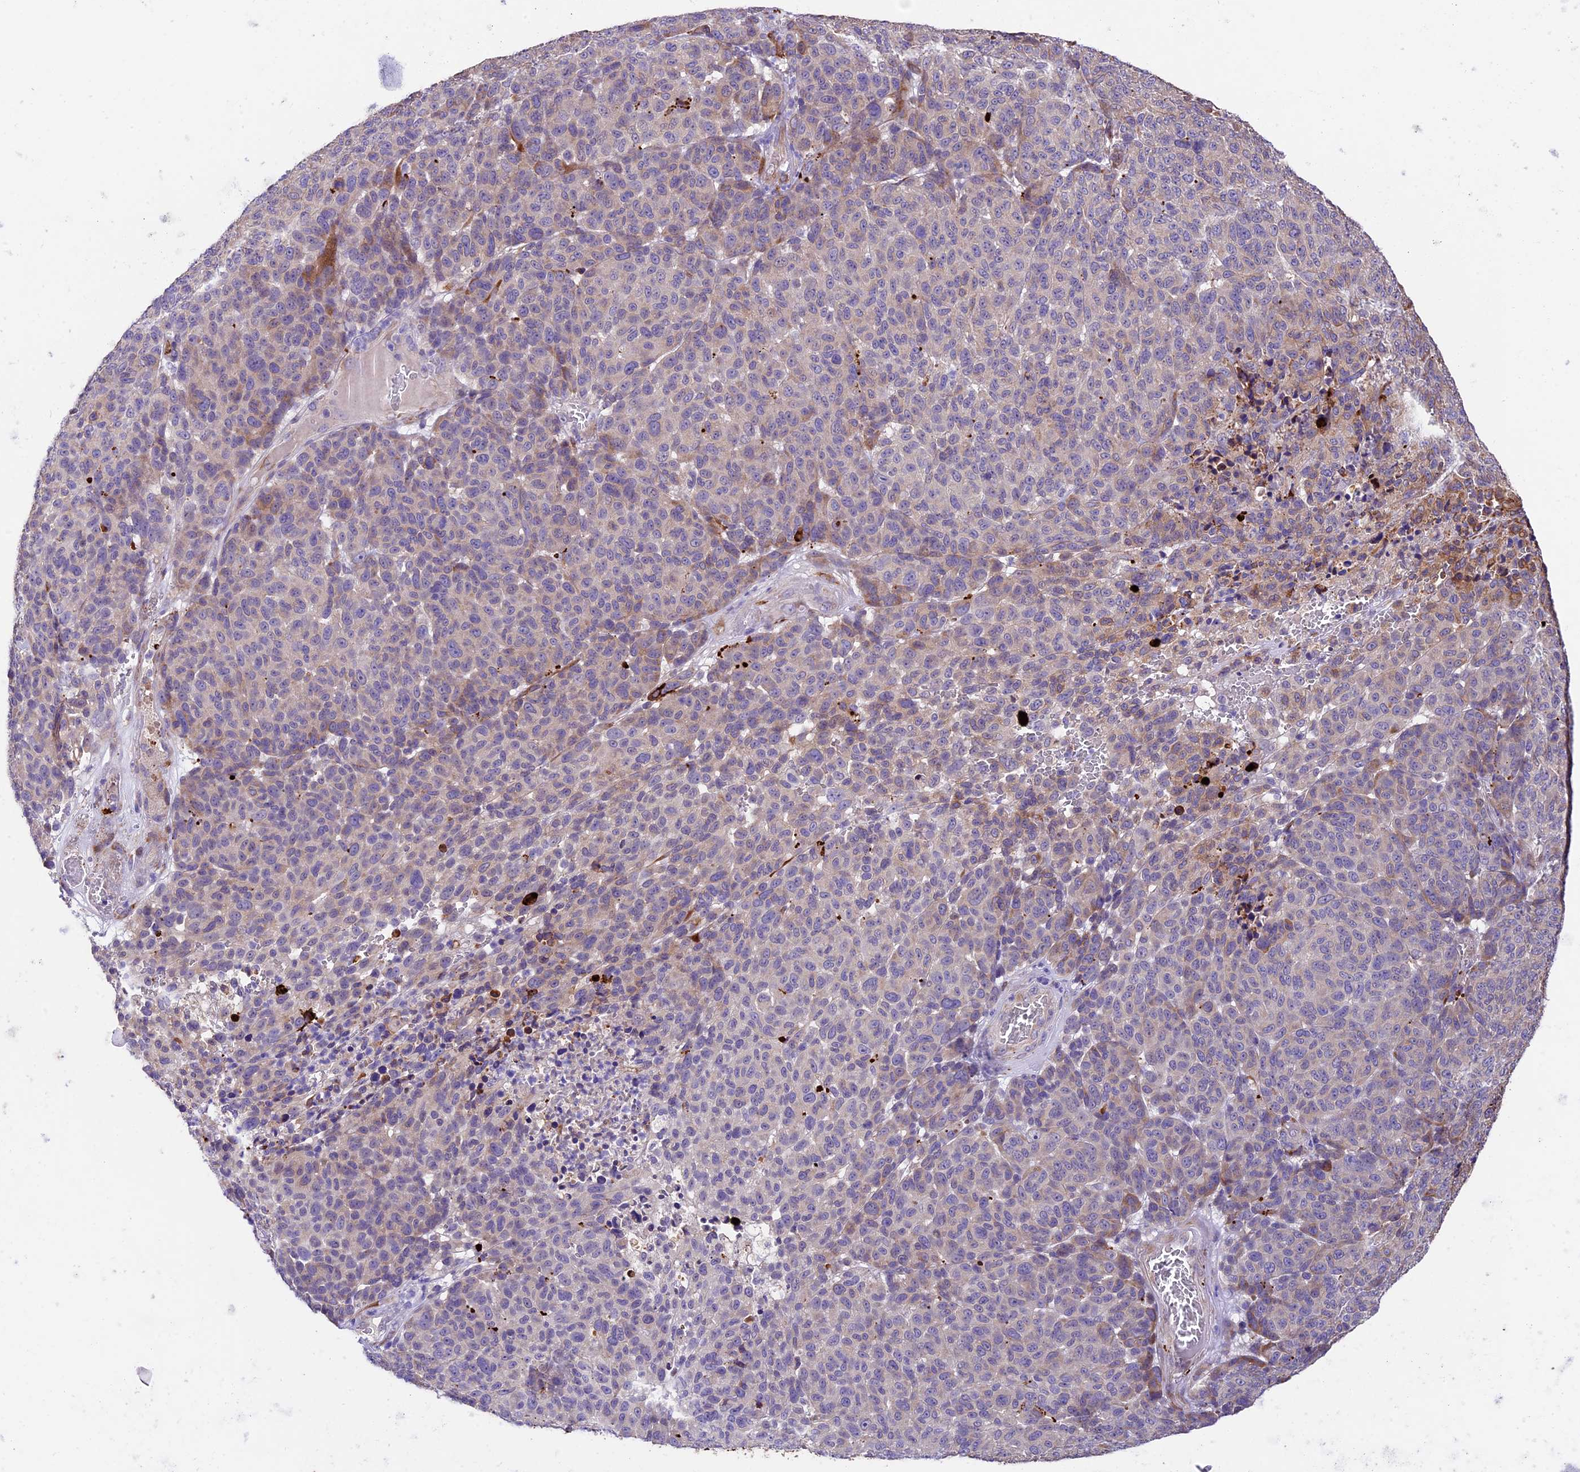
{"staining": {"intensity": "moderate", "quantity": "25%-75%", "location": "cytoplasmic/membranous"}, "tissue": "melanoma", "cell_type": "Tumor cells", "image_type": "cancer", "snomed": [{"axis": "morphology", "description": "Malignant melanoma, NOS"}, {"axis": "topography", "description": "Skin"}], "caption": "Immunohistochemistry (IHC) staining of melanoma, which exhibits medium levels of moderate cytoplasmic/membranous expression in about 25%-75% of tumor cells indicating moderate cytoplasmic/membranous protein expression. The staining was performed using DAB (3,3'-diaminobenzidine) (brown) for protein detection and nuclei were counterstained in hematoxylin (blue).", "gene": "LSM7", "patient": {"sex": "male", "age": 49}}